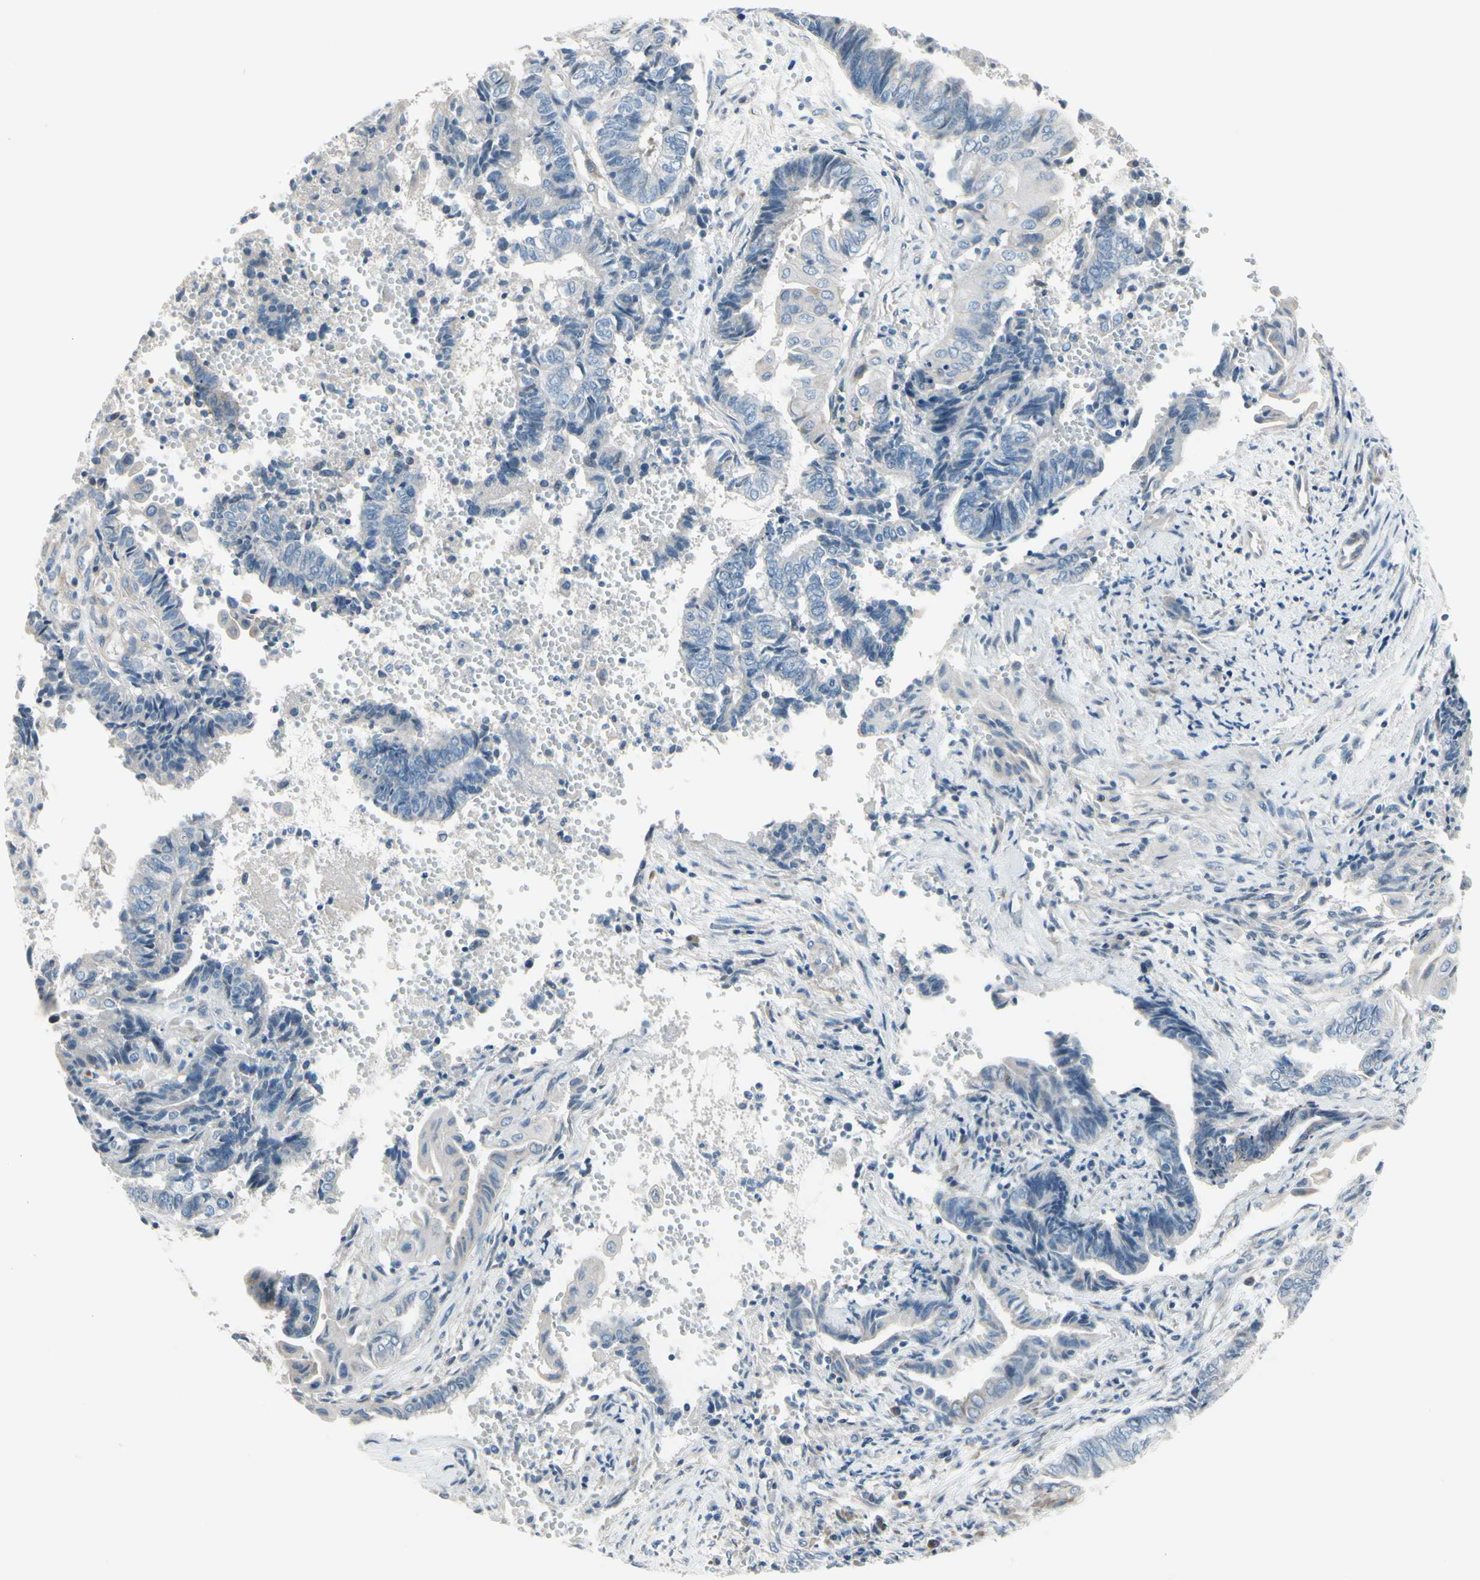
{"staining": {"intensity": "moderate", "quantity": "<25%", "location": "cytoplasmic/membranous"}, "tissue": "endometrial cancer", "cell_type": "Tumor cells", "image_type": "cancer", "snomed": [{"axis": "morphology", "description": "Adenocarcinoma, NOS"}, {"axis": "topography", "description": "Uterus"}, {"axis": "topography", "description": "Endometrium"}], "caption": "Endometrial cancer stained with DAB (3,3'-diaminobenzidine) immunohistochemistry demonstrates low levels of moderate cytoplasmic/membranous positivity in approximately <25% of tumor cells.", "gene": "MAP2", "patient": {"sex": "female", "age": 70}}